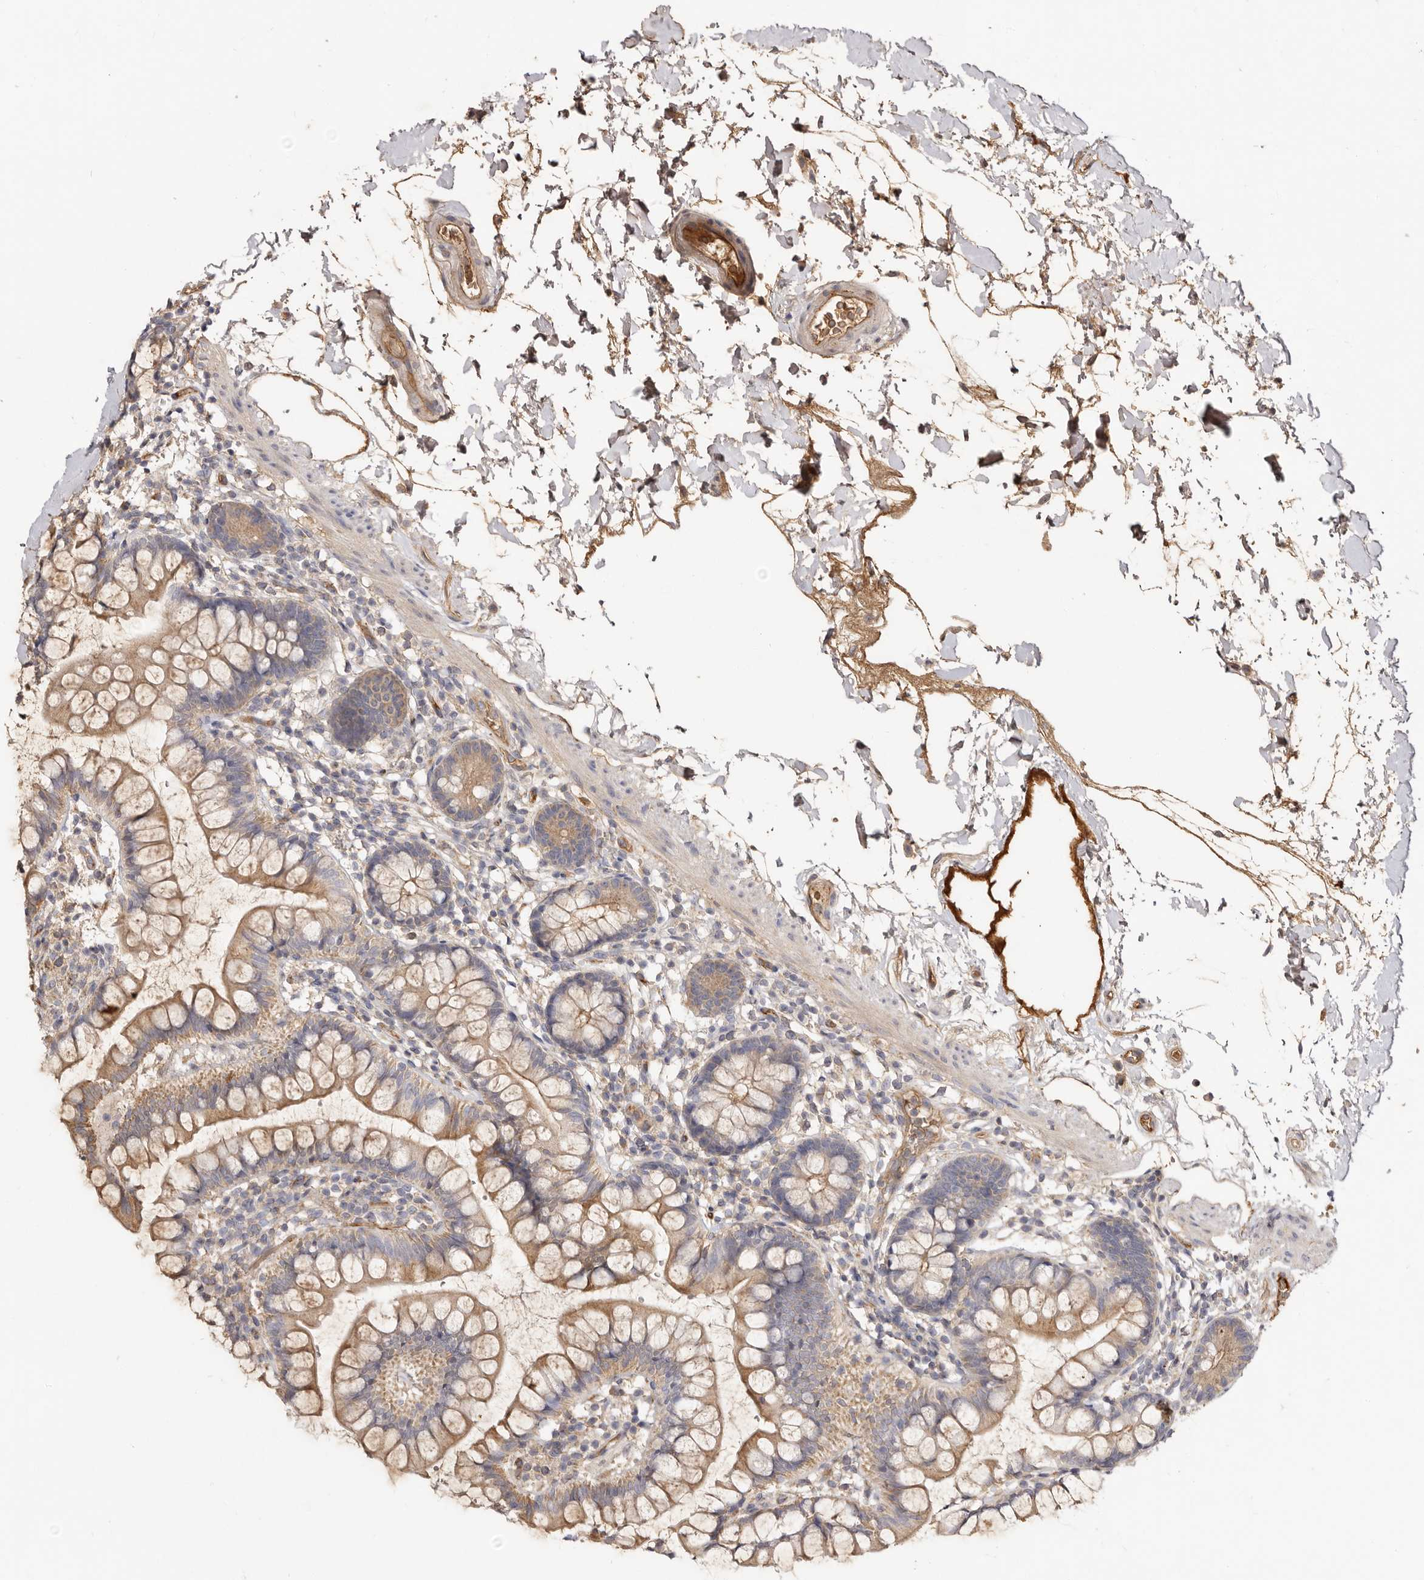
{"staining": {"intensity": "moderate", "quantity": ">75%", "location": "cytoplasmic/membranous"}, "tissue": "small intestine", "cell_type": "Glandular cells", "image_type": "normal", "snomed": [{"axis": "morphology", "description": "Normal tissue, NOS"}, {"axis": "topography", "description": "Small intestine"}], "caption": "Glandular cells exhibit medium levels of moderate cytoplasmic/membranous expression in approximately >75% of cells in benign small intestine.", "gene": "ADAMTS9", "patient": {"sex": "female", "age": 84}}